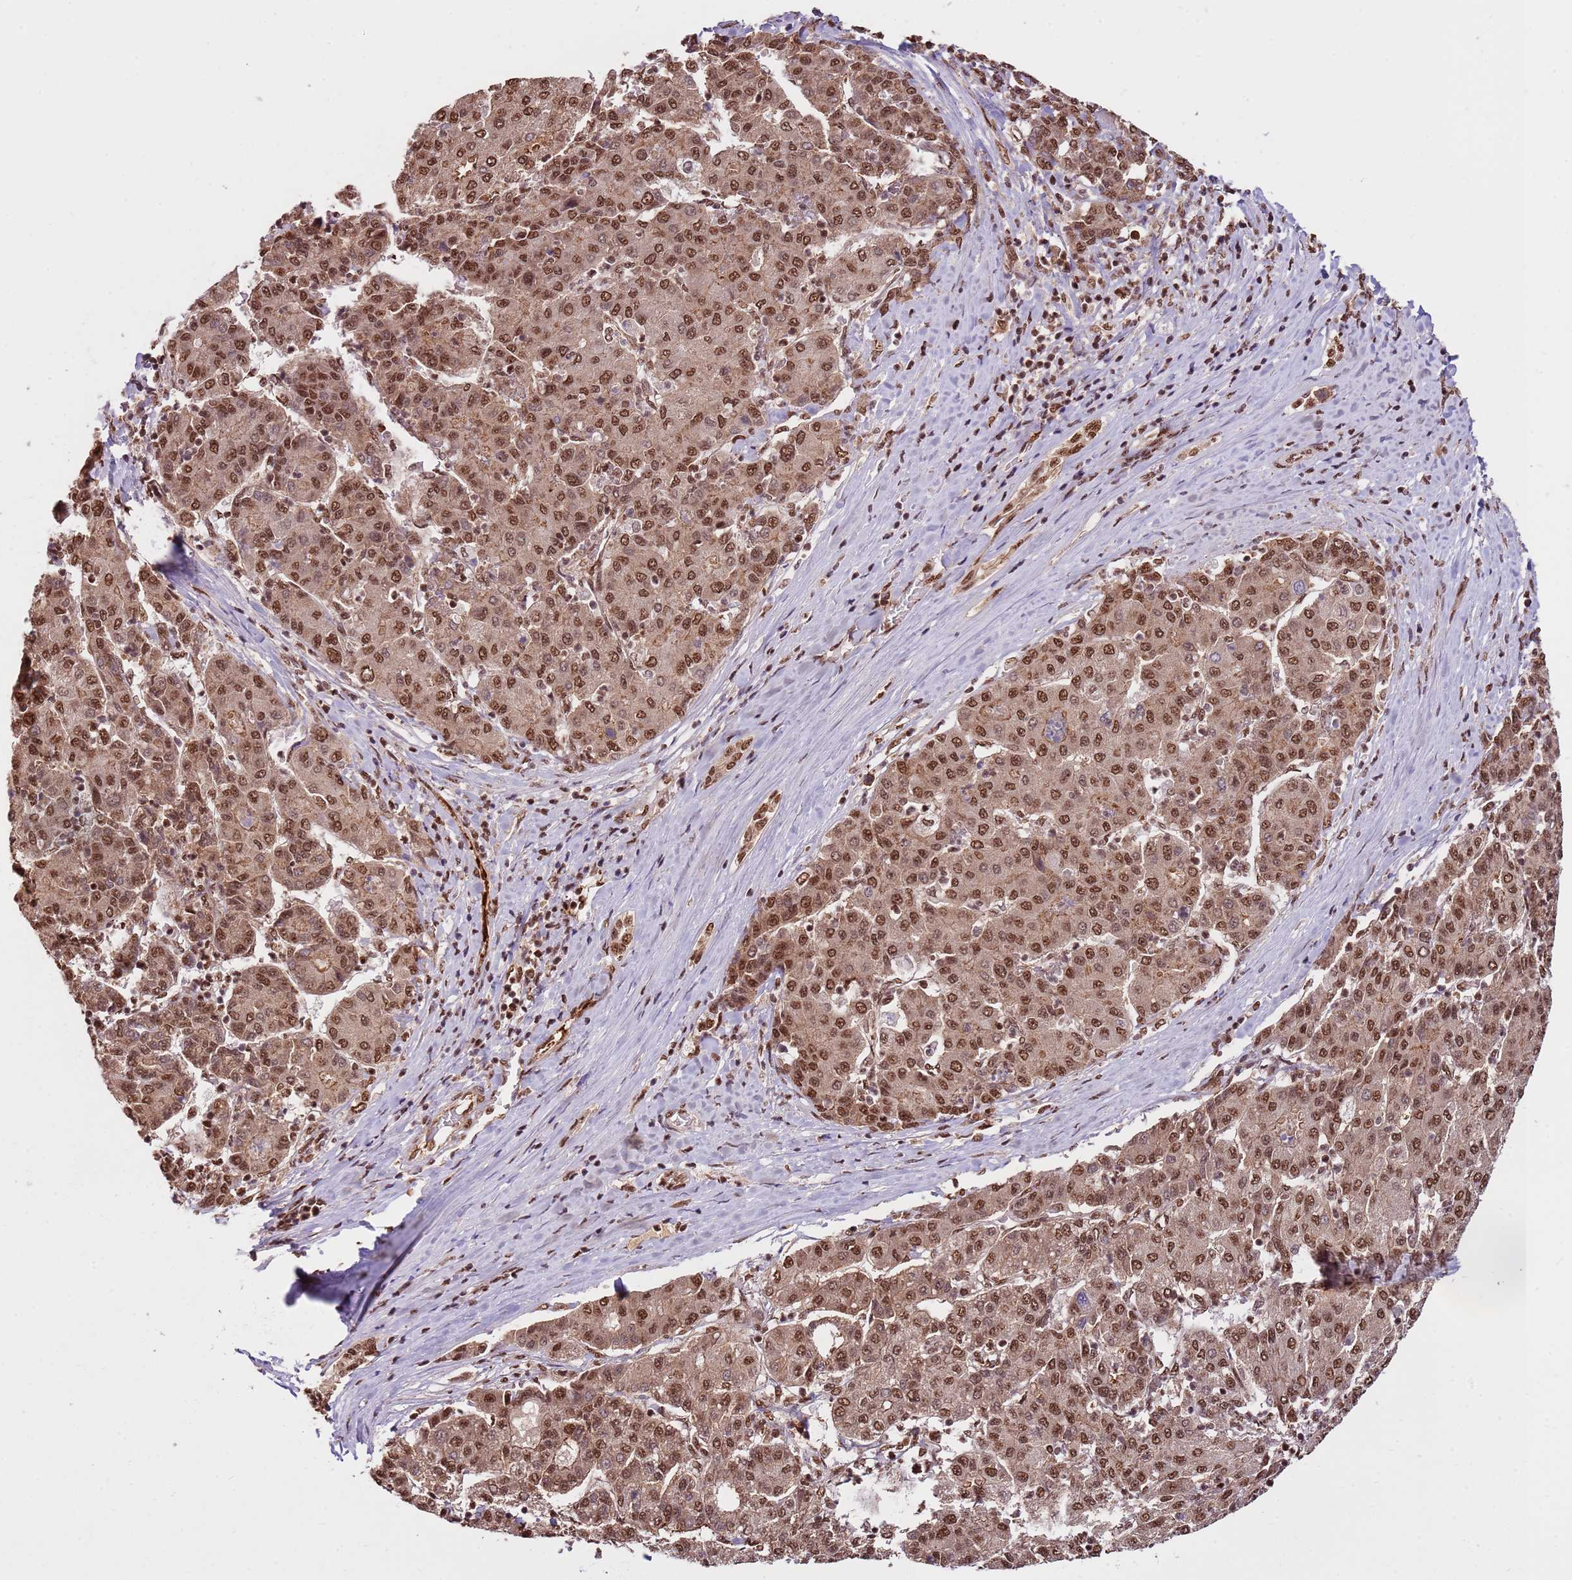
{"staining": {"intensity": "moderate", "quantity": ">75%", "location": "nuclear"}, "tissue": "liver cancer", "cell_type": "Tumor cells", "image_type": "cancer", "snomed": [{"axis": "morphology", "description": "Carcinoma, Hepatocellular, NOS"}, {"axis": "topography", "description": "Liver"}], "caption": "The histopathology image demonstrates immunohistochemical staining of hepatocellular carcinoma (liver). There is moderate nuclear positivity is seen in approximately >75% of tumor cells.", "gene": "ZBTB12", "patient": {"sex": "male", "age": 65}}